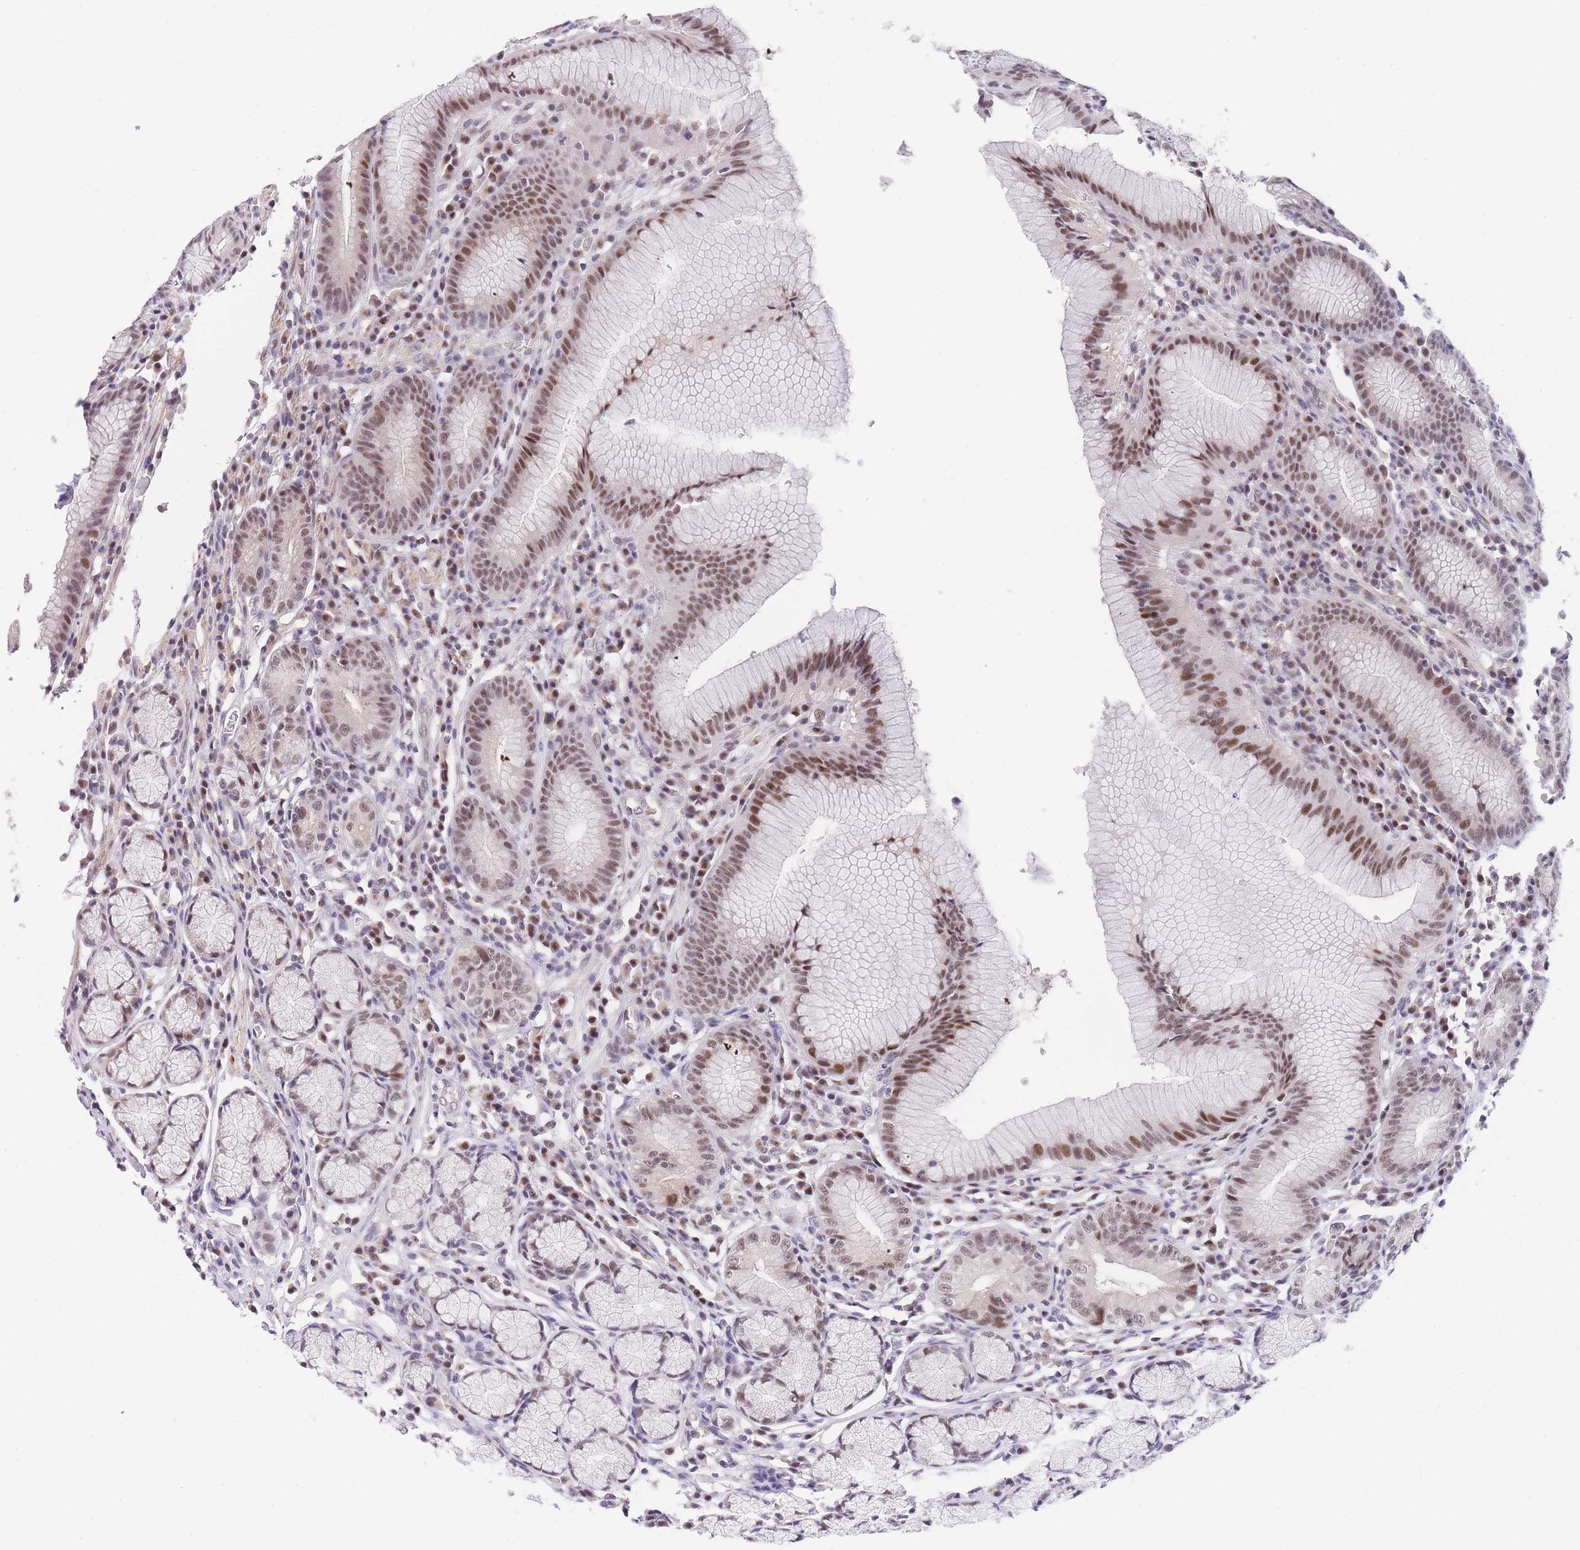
{"staining": {"intensity": "moderate", "quantity": "25%-75%", "location": "nuclear"}, "tissue": "stomach", "cell_type": "Glandular cells", "image_type": "normal", "snomed": [{"axis": "morphology", "description": "Normal tissue, NOS"}, {"axis": "topography", "description": "Stomach"}], "caption": "DAB (3,3'-diaminobenzidine) immunohistochemical staining of normal stomach displays moderate nuclear protein staining in approximately 25%-75% of glandular cells. (IHC, brightfield microscopy, high magnification).", "gene": "SLC35F2", "patient": {"sex": "male", "age": 55}}